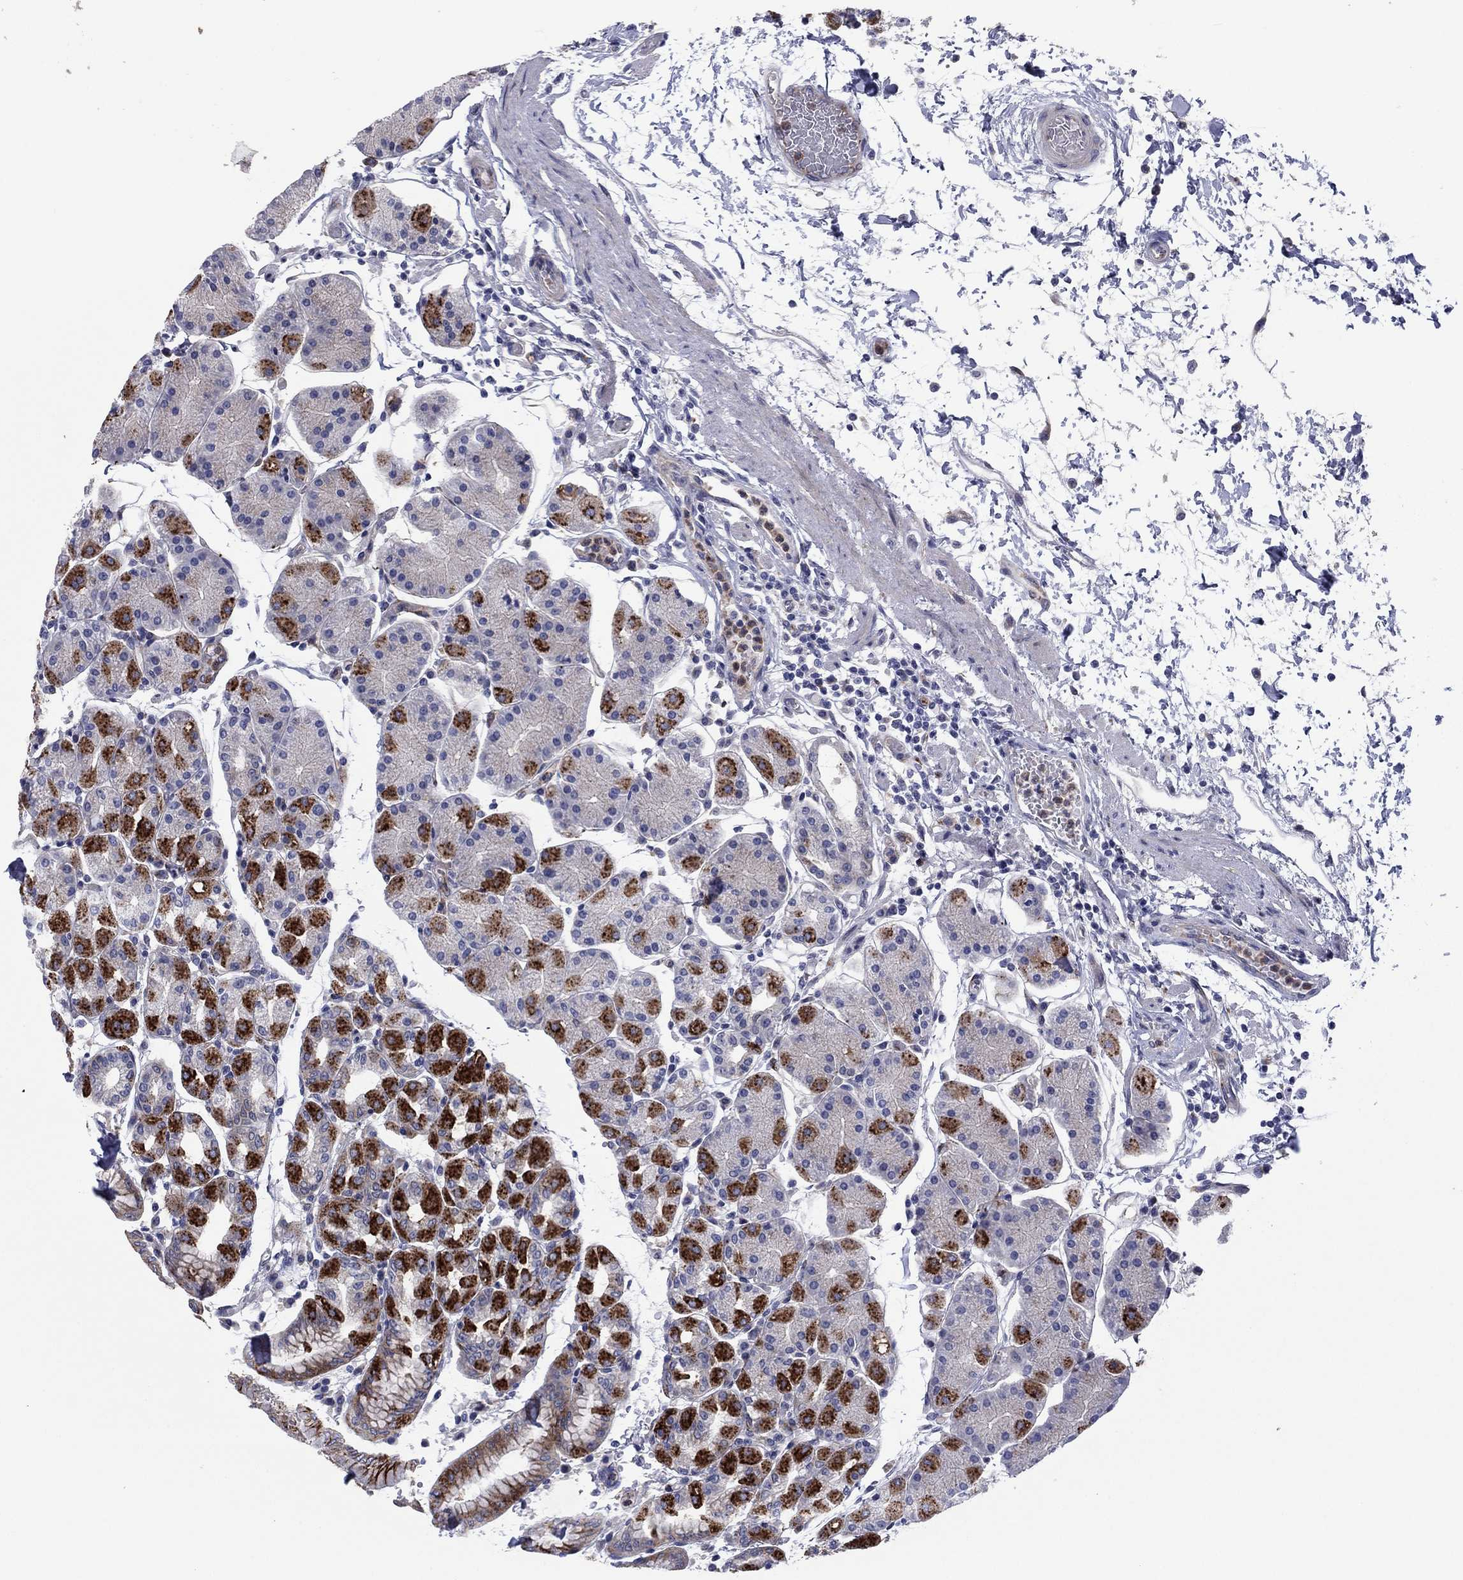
{"staining": {"intensity": "strong", "quantity": "25%-75%", "location": "cytoplasmic/membranous"}, "tissue": "stomach", "cell_type": "Glandular cells", "image_type": "normal", "snomed": [{"axis": "morphology", "description": "Normal tissue, NOS"}, {"axis": "topography", "description": "Stomach"}], "caption": "High-power microscopy captured an IHC micrograph of normal stomach, revealing strong cytoplasmic/membranous expression in about 25%-75% of glandular cells. The staining was performed using DAB (3,3'-diaminobenzidine) to visualize the protein expression in brown, while the nuclei were stained in blue with hematoxylin (Magnification: 20x).", "gene": "GPR155", "patient": {"sex": "male", "age": 54}}